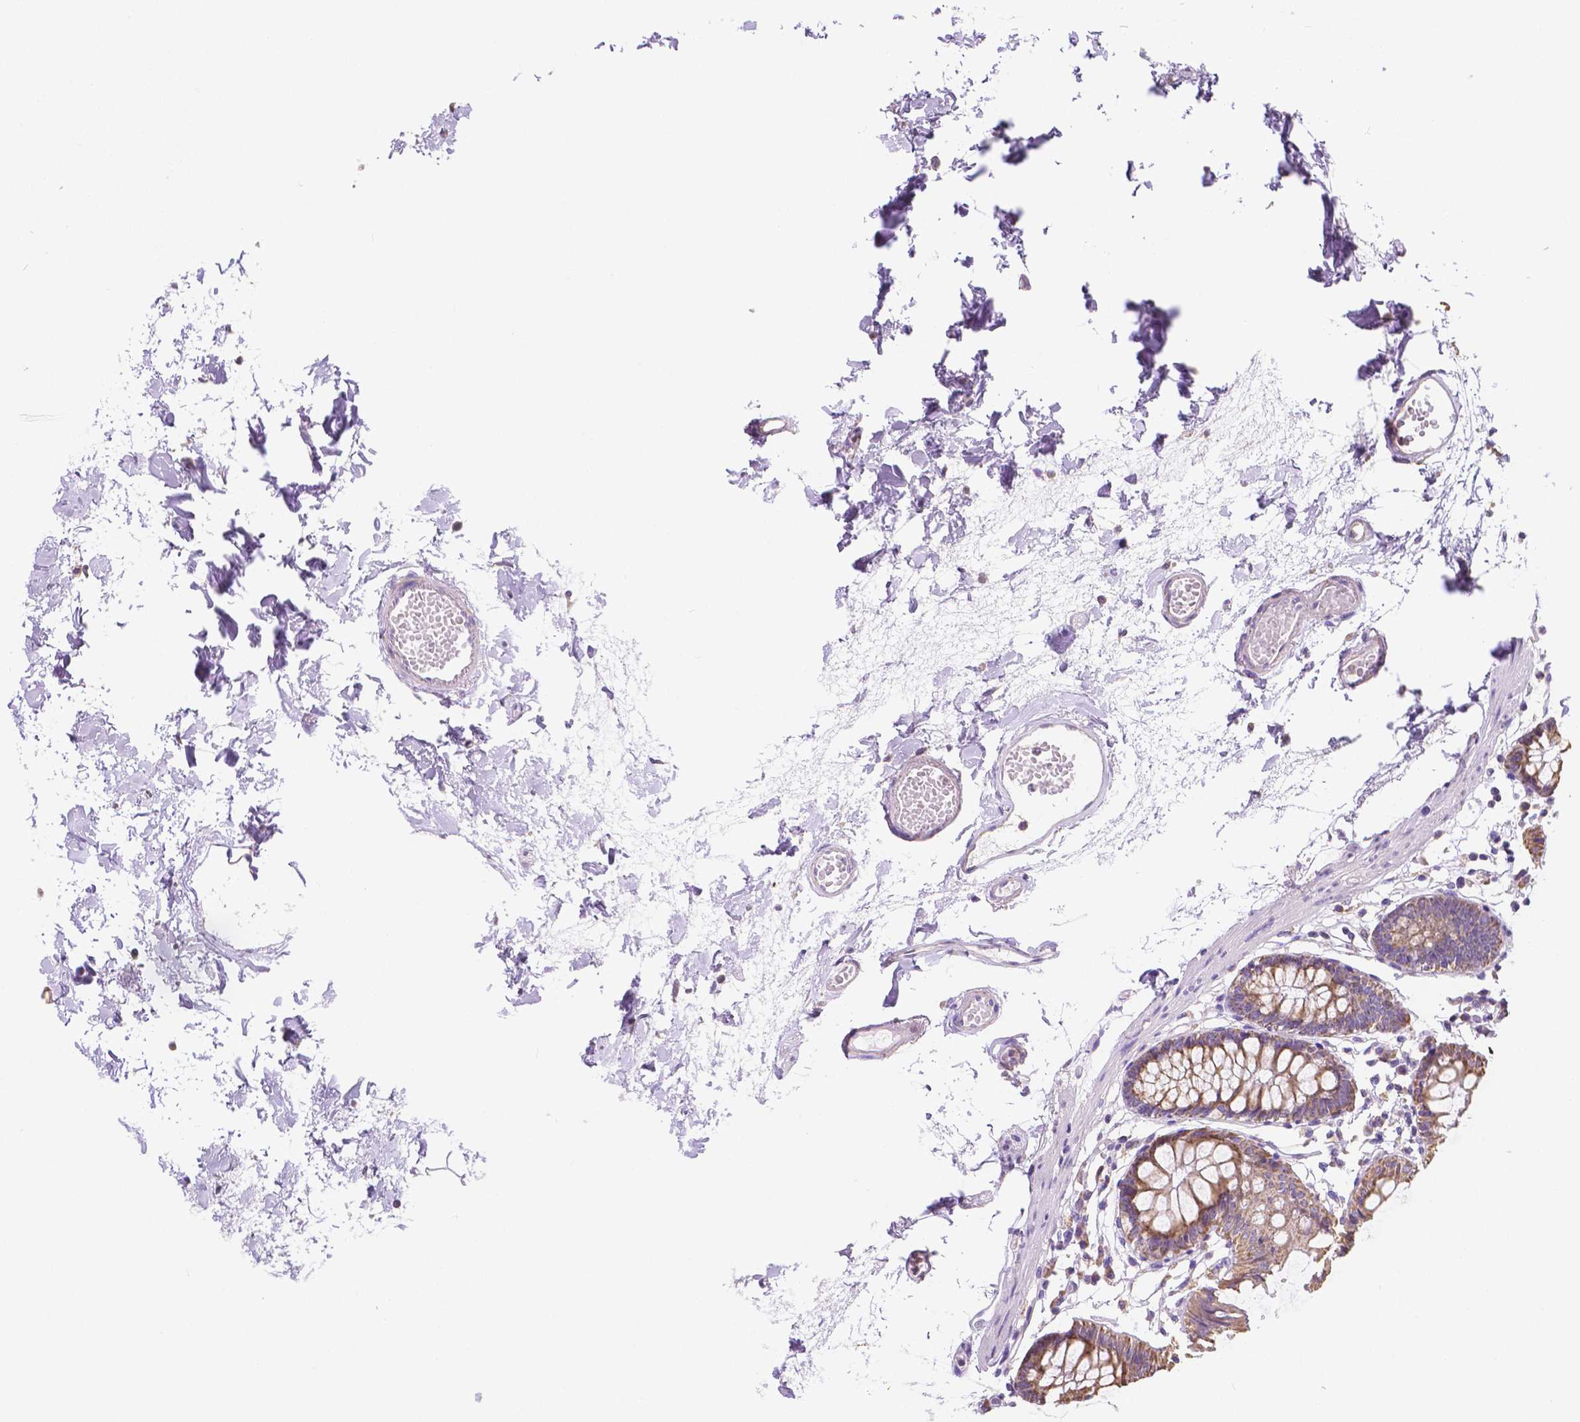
{"staining": {"intensity": "negative", "quantity": "none", "location": "none"}, "tissue": "colon", "cell_type": "Endothelial cells", "image_type": "normal", "snomed": [{"axis": "morphology", "description": "Normal tissue, NOS"}, {"axis": "topography", "description": "Colon"}], "caption": "Human colon stained for a protein using immunohistochemistry (IHC) demonstrates no staining in endothelial cells.", "gene": "TMEM130", "patient": {"sex": "female", "age": 84}}